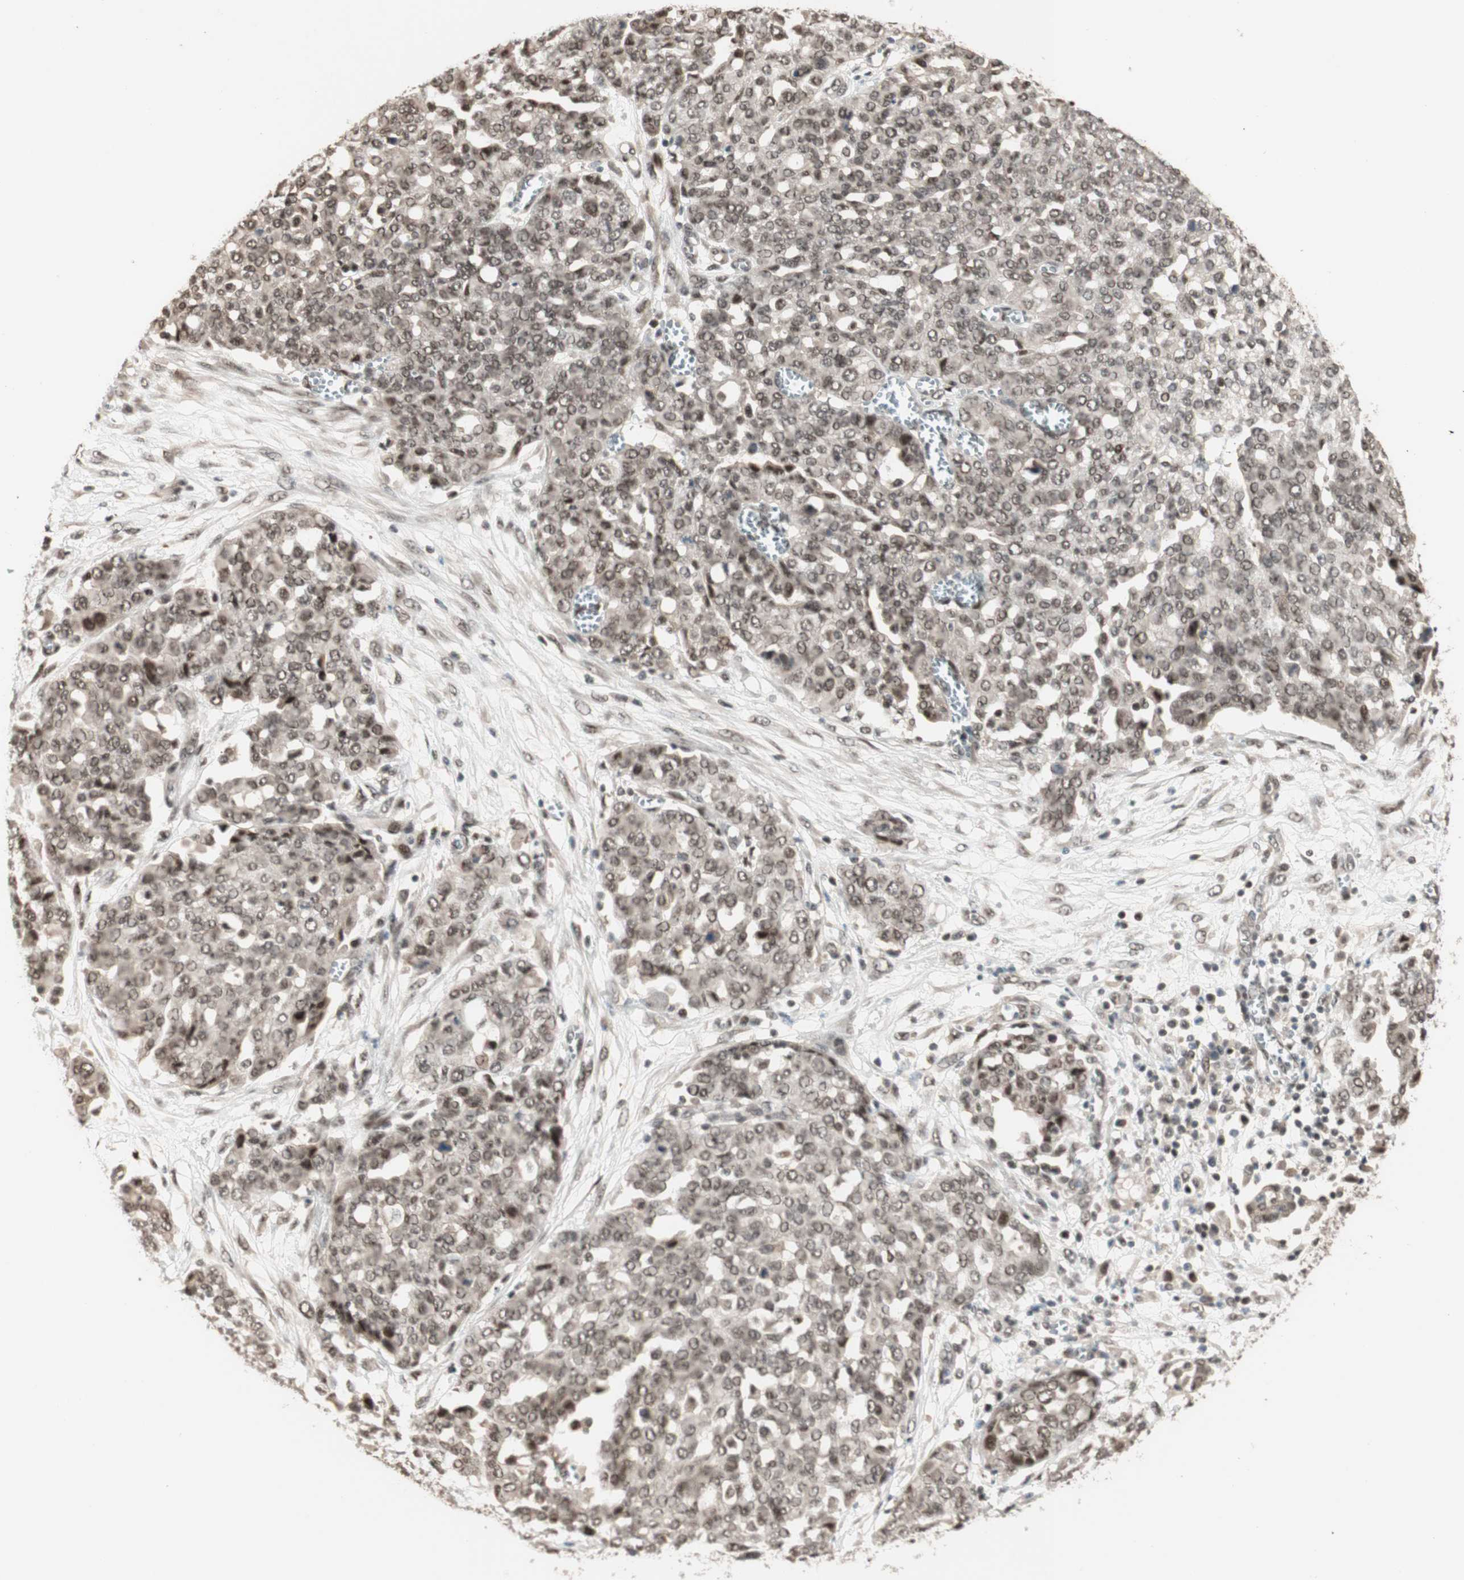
{"staining": {"intensity": "moderate", "quantity": ">75%", "location": "nuclear"}, "tissue": "ovarian cancer", "cell_type": "Tumor cells", "image_type": "cancer", "snomed": [{"axis": "morphology", "description": "Cystadenocarcinoma, serous, NOS"}, {"axis": "topography", "description": "Soft tissue"}, {"axis": "topography", "description": "Ovary"}], "caption": "DAB (3,3'-diaminobenzidine) immunohistochemical staining of human ovarian cancer reveals moderate nuclear protein positivity in approximately >75% of tumor cells.", "gene": "ZNF701", "patient": {"sex": "female", "age": 57}}